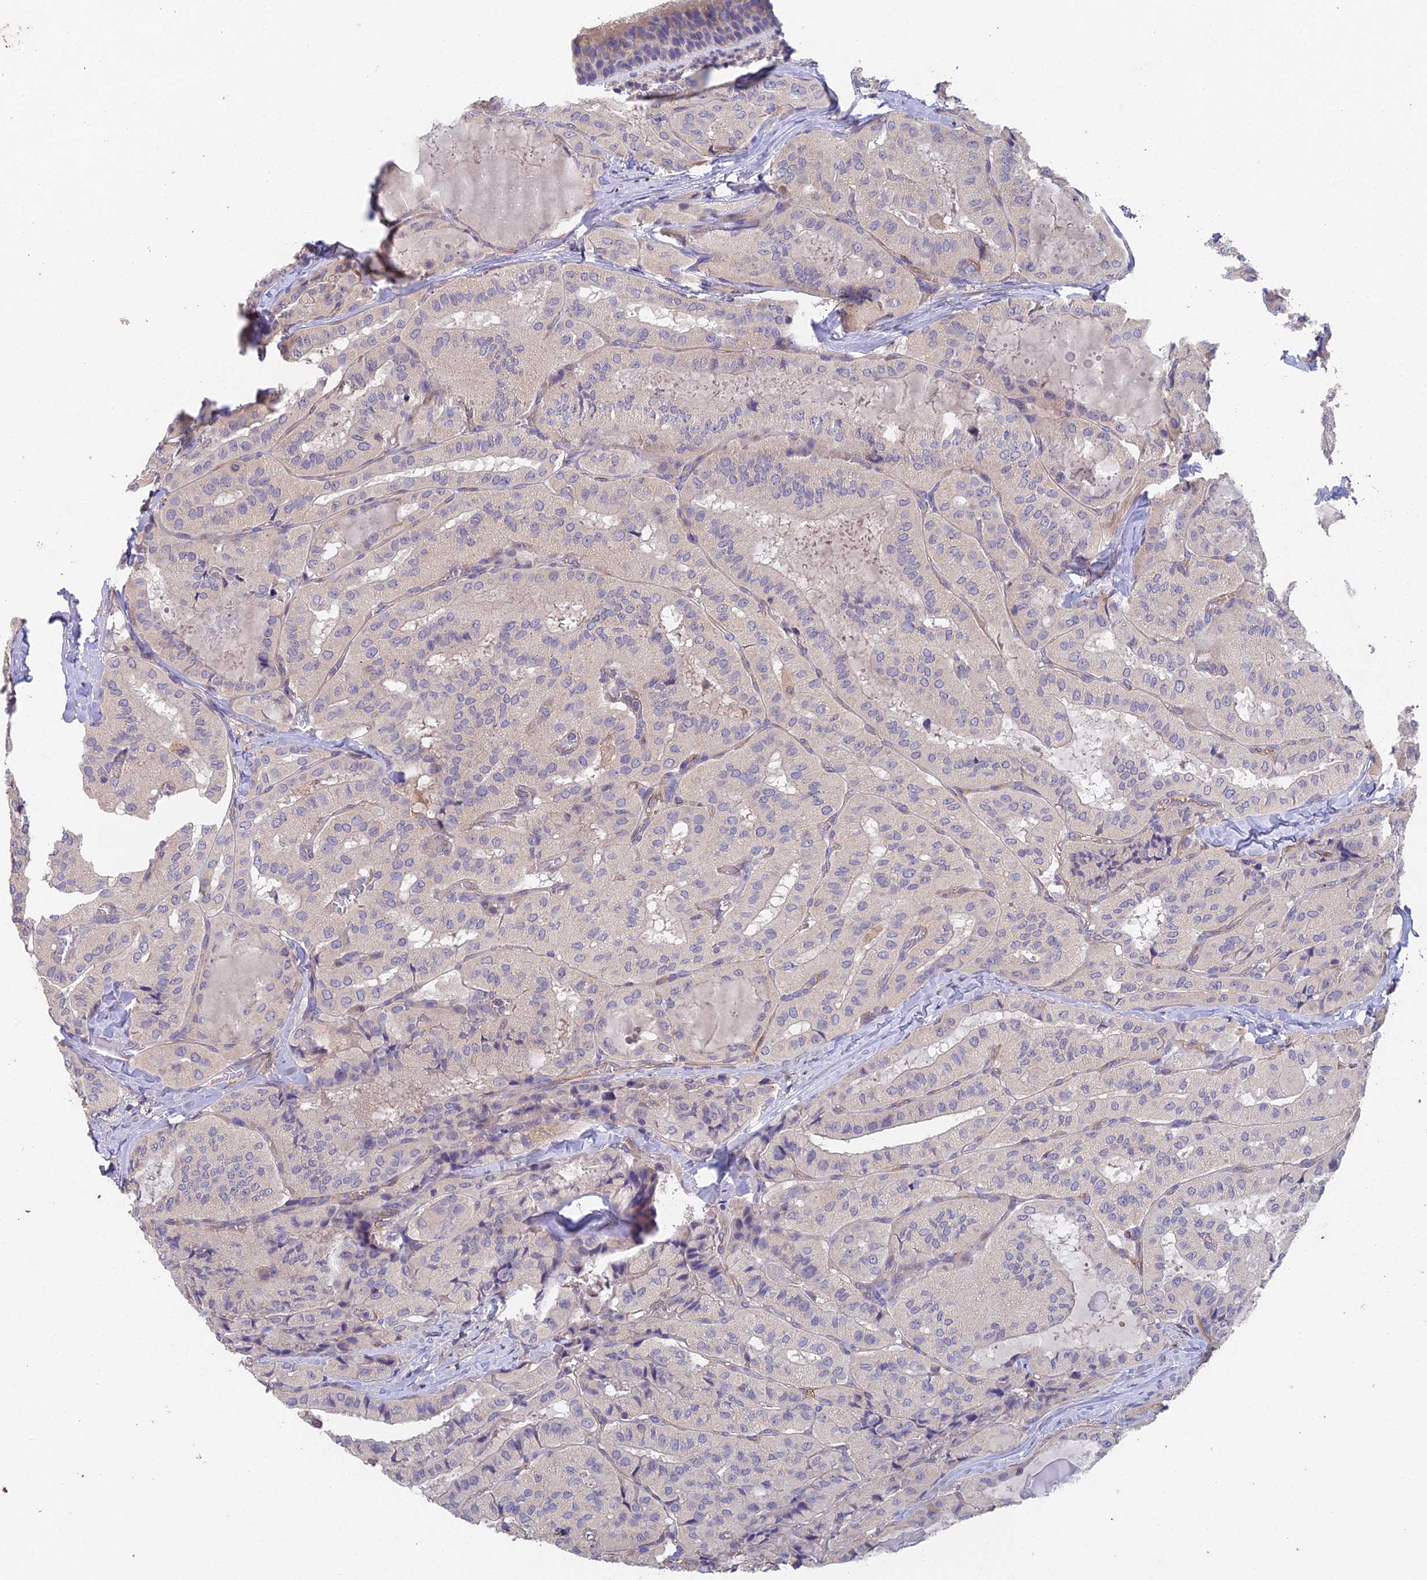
{"staining": {"intensity": "negative", "quantity": "none", "location": "none"}, "tissue": "thyroid cancer", "cell_type": "Tumor cells", "image_type": "cancer", "snomed": [{"axis": "morphology", "description": "Normal tissue, NOS"}, {"axis": "morphology", "description": "Papillary adenocarcinoma, NOS"}, {"axis": "topography", "description": "Thyroid gland"}], "caption": "Immunohistochemistry (IHC) micrograph of neoplastic tissue: human papillary adenocarcinoma (thyroid) stained with DAB demonstrates no significant protein expression in tumor cells.", "gene": "ADAMTS13", "patient": {"sex": "female", "age": 59}}